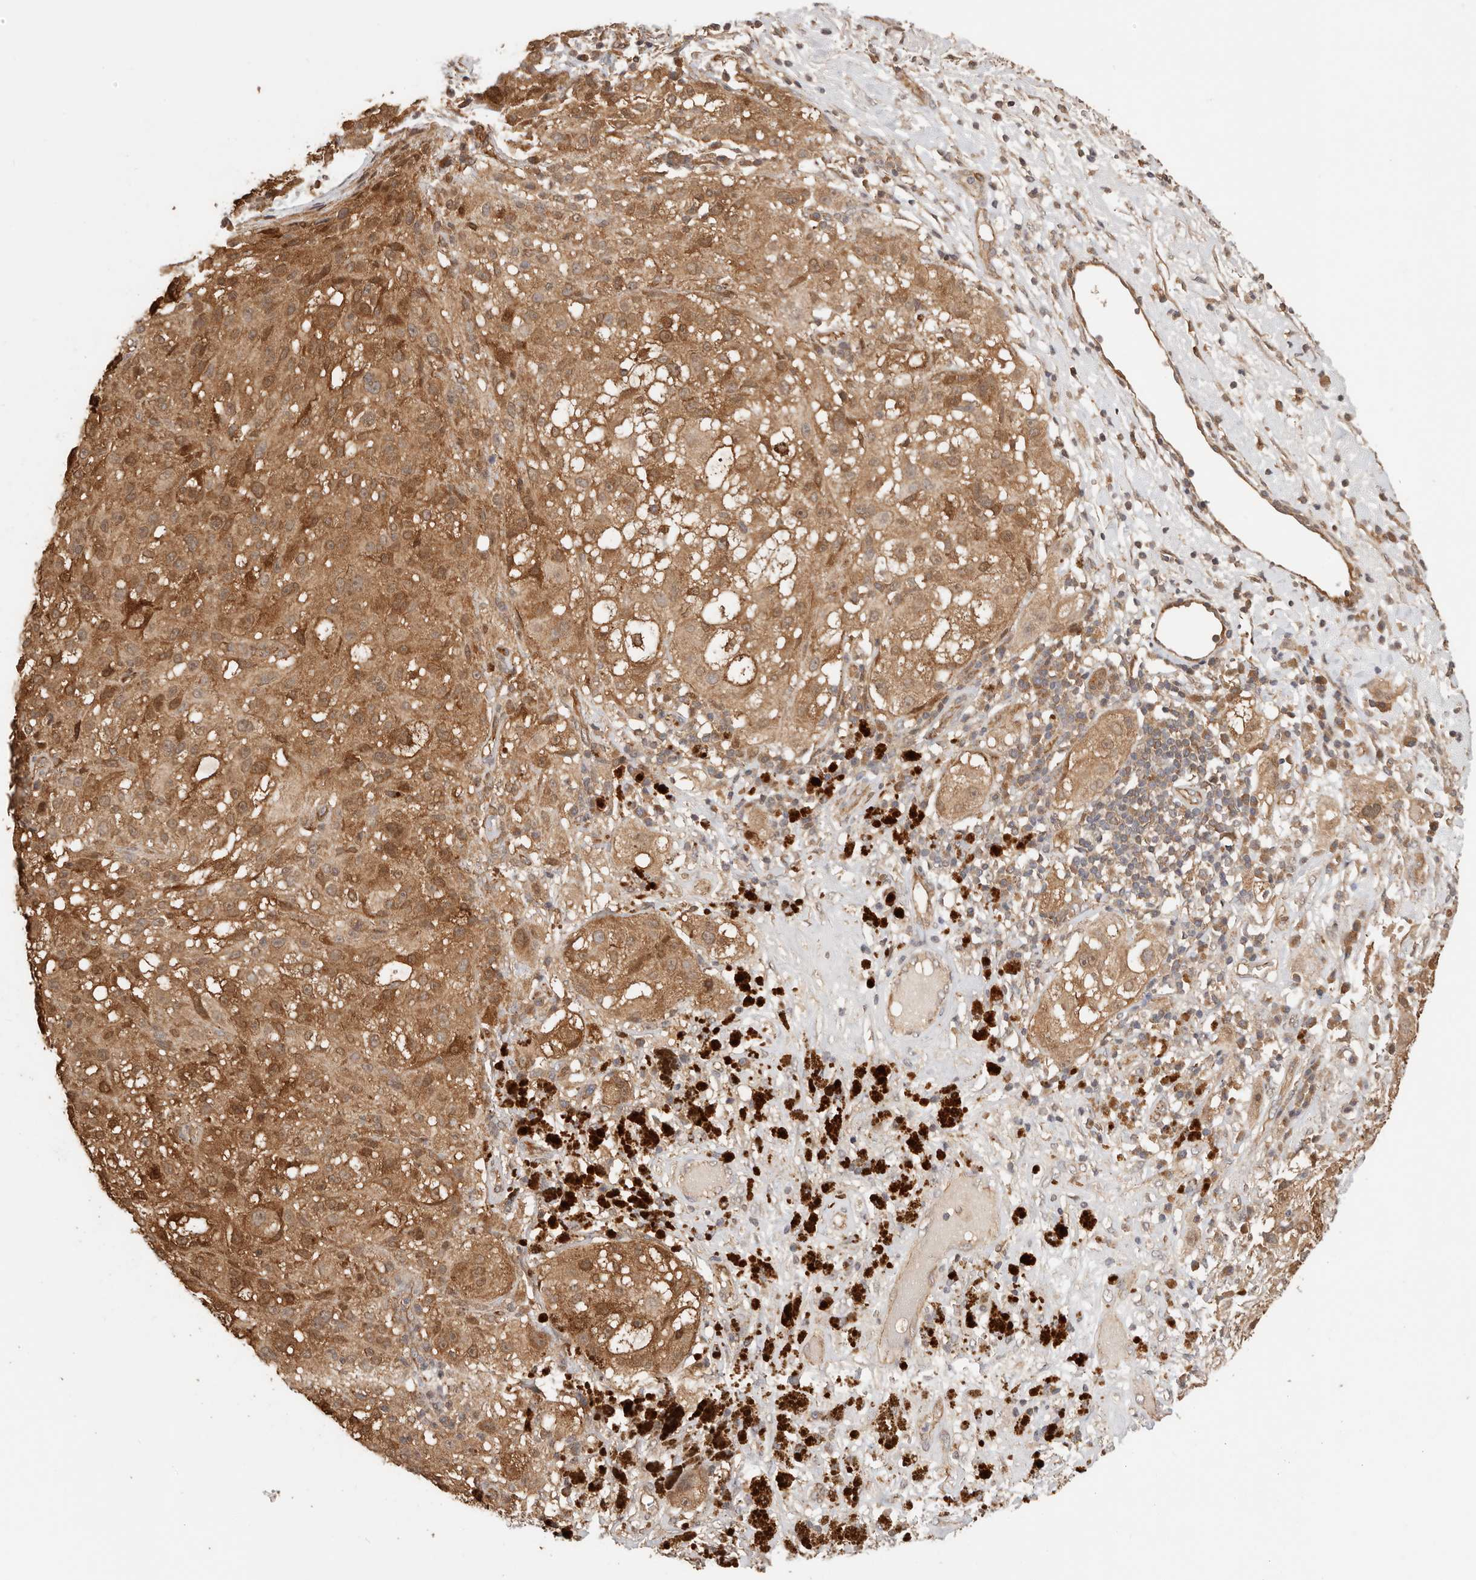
{"staining": {"intensity": "moderate", "quantity": ">75%", "location": "cytoplasmic/membranous"}, "tissue": "melanoma", "cell_type": "Tumor cells", "image_type": "cancer", "snomed": [{"axis": "morphology", "description": "Necrosis, NOS"}, {"axis": "morphology", "description": "Malignant melanoma, NOS"}, {"axis": "topography", "description": "Skin"}], "caption": "Approximately >75% of tumor cells in human malignant melanoma exhibit moderate cytoplasmic/membranous protein positivity as visualized by brown immunohistochemical staining.", "gene": "AFDN", "patient": {"sex": "female", "age": 87}}